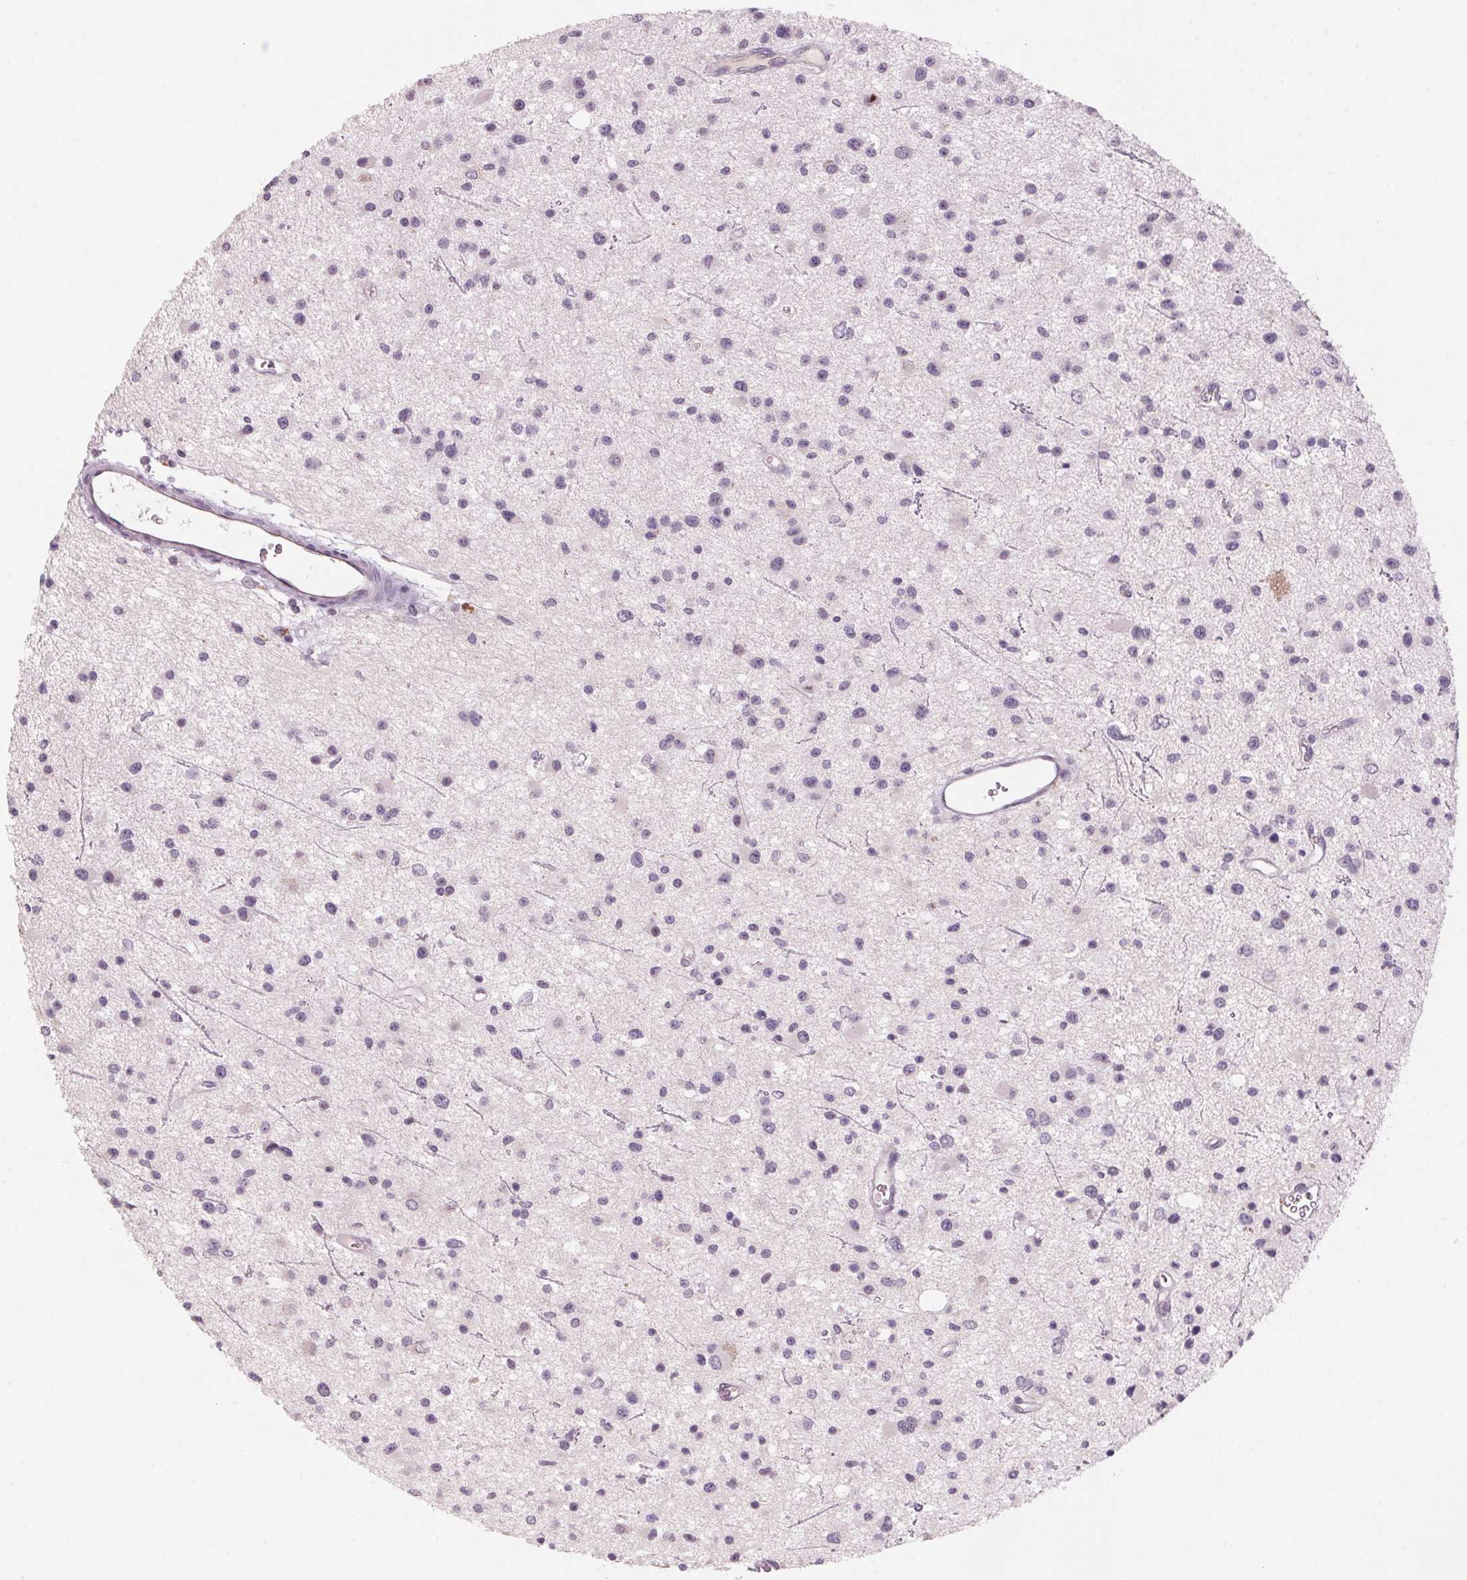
{"staining": {"intensity": "negative", "quantity": "none", "location": "none"}, "tissue": "glioma", "cell_type": "Tumor cells", "image_type": "cancer", "snomed": [{"axis": "morphology", "description": "Glioma, malignant, Low grade"}, {"axis": "topography", "description": "Brain"}], "caption": "Low-grade glioma (malignant) stained for a protein using immunohistochemistry (IHC) displays no positivity tumor cells.", "gene": "ADAM20", "patient": {"sex": "male", "age": 43}}